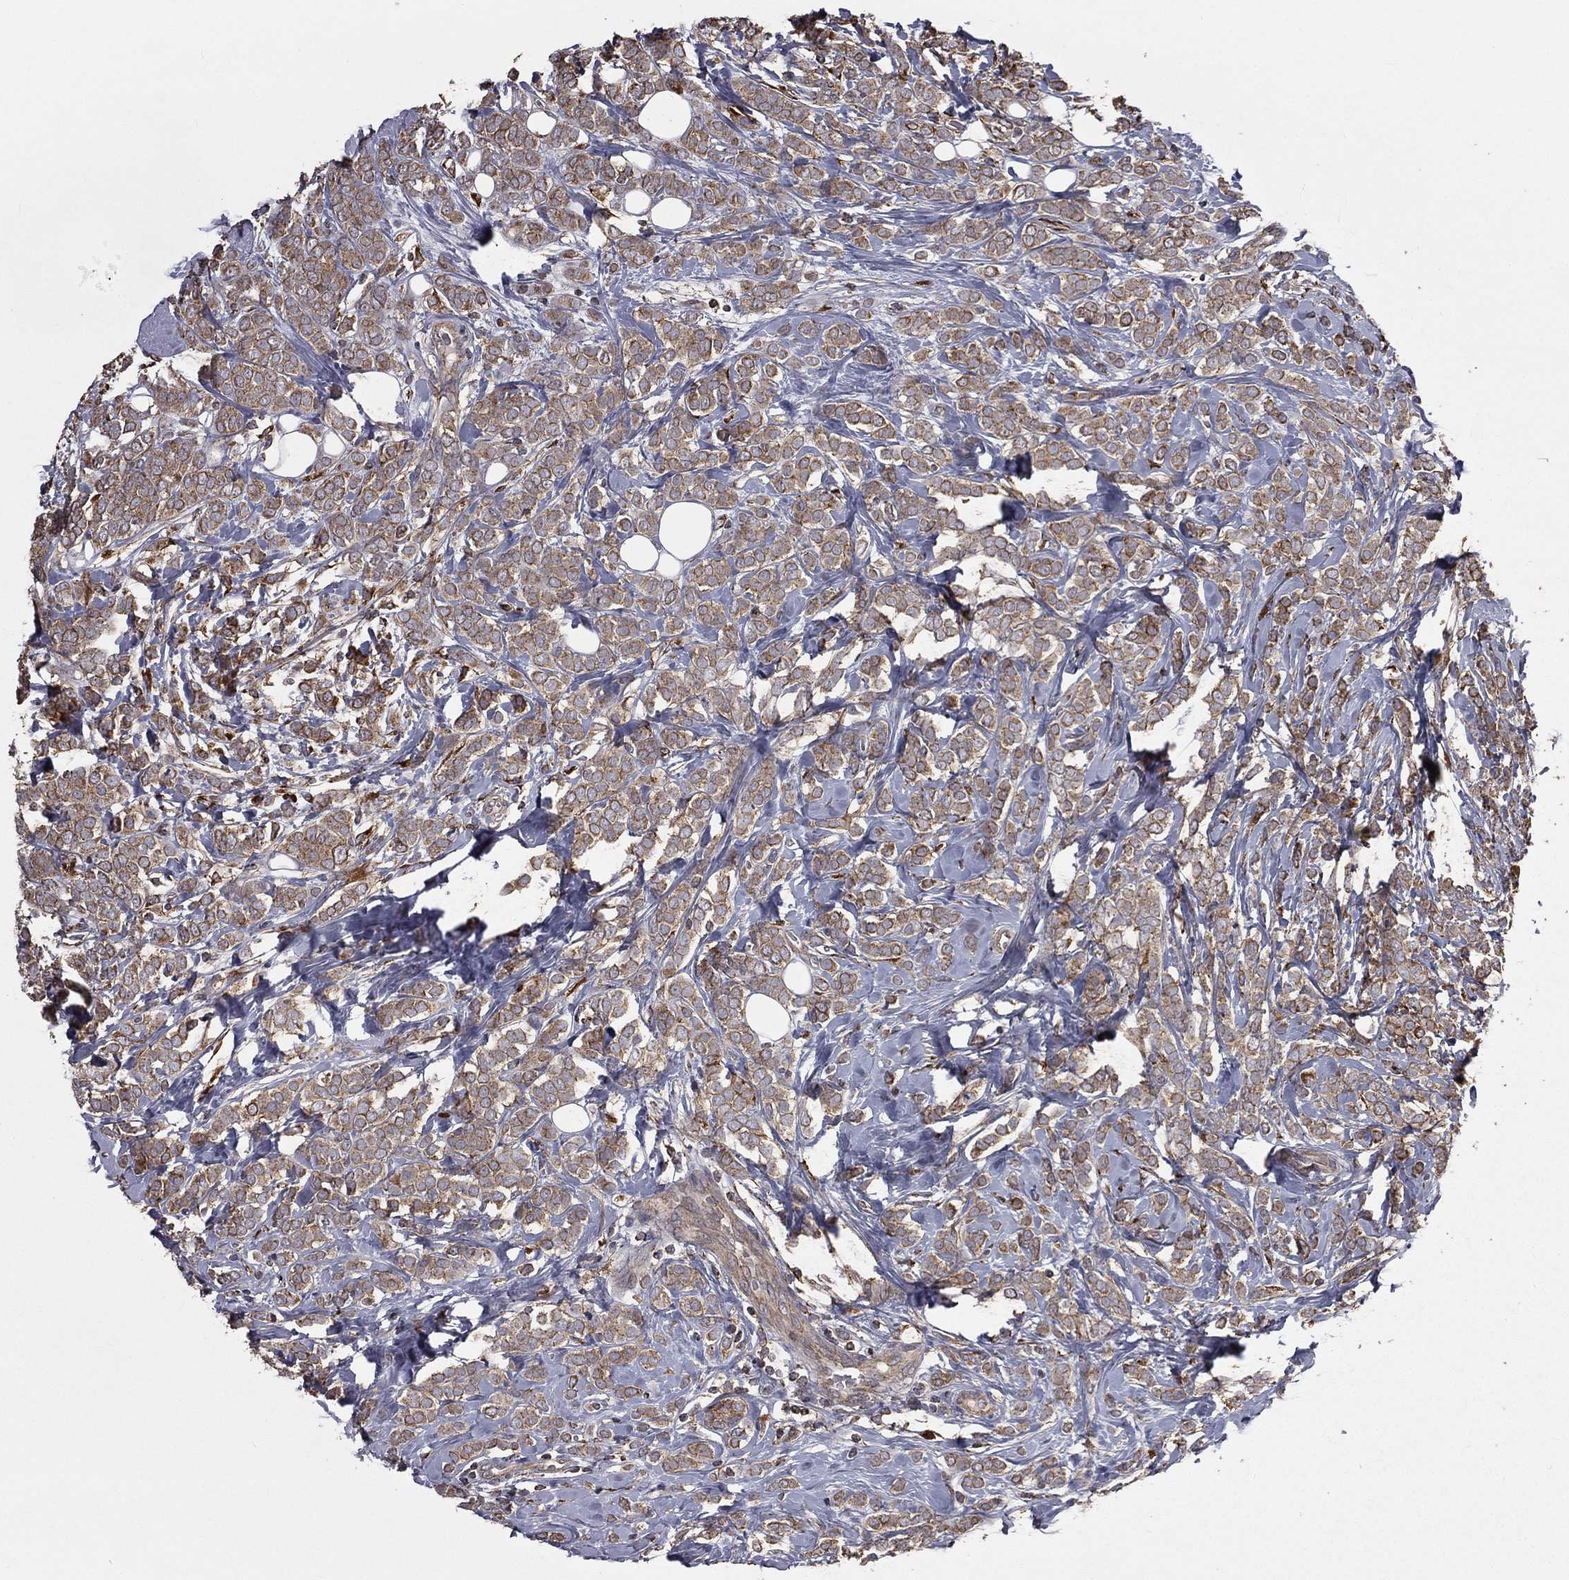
{"staining": {"intensity": "moderate", "quantity": ">75%", "location": "cytoplasmic/membranous"}, "tissue": "breast cancer", "cell_type": "Tumor cells", "image_type": "cancer", "snomed": [{"axis": "morphology", "description": "Lobular carcinoma"}, {"axis": "topography", "description": "Breast"}], "caption": "Moderate cytoplasmic/membranous protein staining is present in about >75% of tumor cells in breast cancer.", "gene": "OLFML1", "patient": {"sex": "female", "age": 49}}